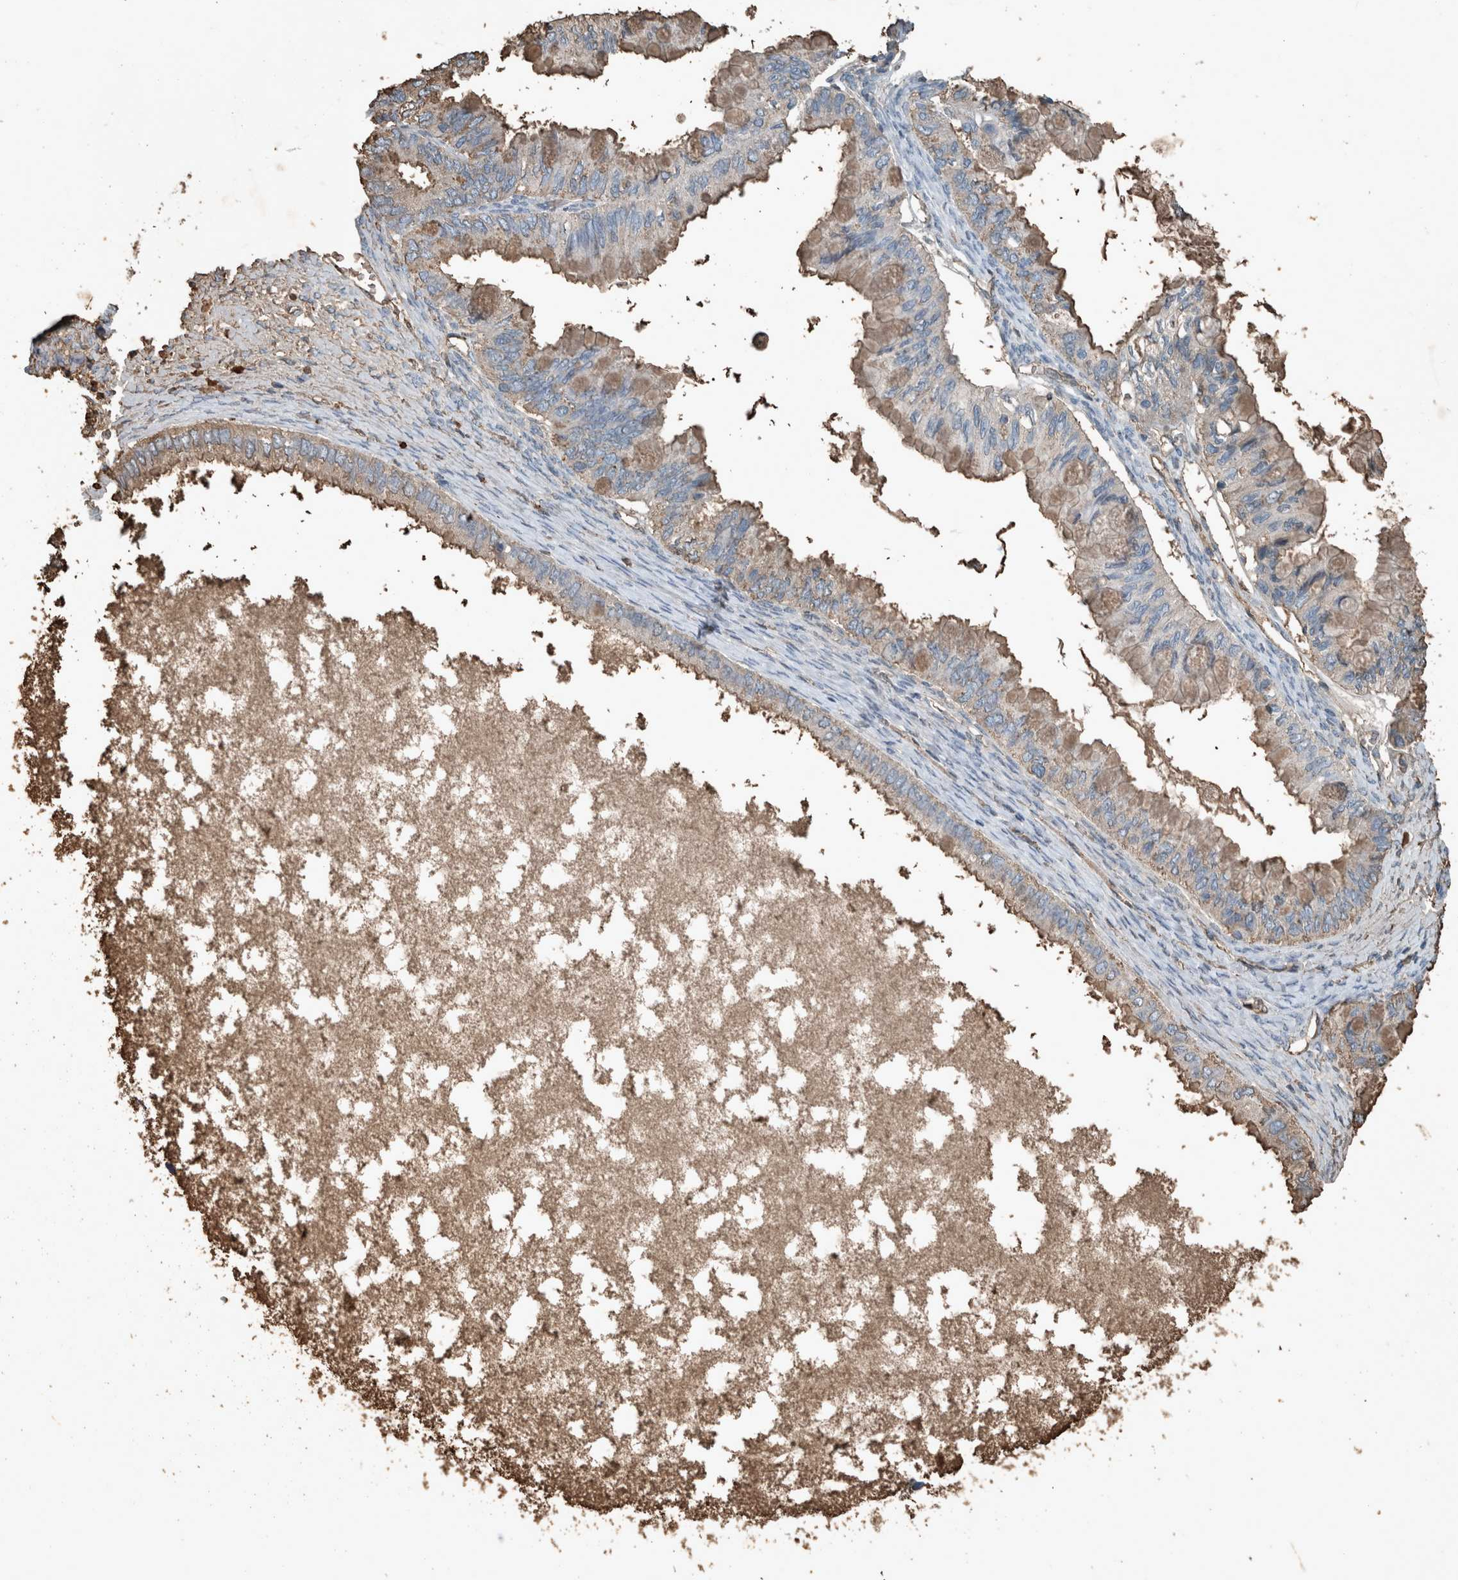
{"staining": {"intensity": "weak", "quantity": ">75%", "location": "cytoplasmic/membranous"}, "tissue": "ovarian cancer", "cell_type": "Tumor cells", "image_type": "cancer", "snomed": [{"axis": "morphology", "description": "Cystadenocarcinoma, mucinous, NOS"}, {"axis": "topography", "description": "Ovary"}], "caption": "Ovarian mucinous cystadenocarcinoma was stained to show a protein in brown. There is low levels of weak cytoplasmic/membranous positivity in about >75% of tumor cells. (DAB (3,3'-diaminobenzidine) IHC, brown staining for protein, blue staining for nuclei).", "gene": "LBP", "patient": {"sex": "female", "age": 80}}